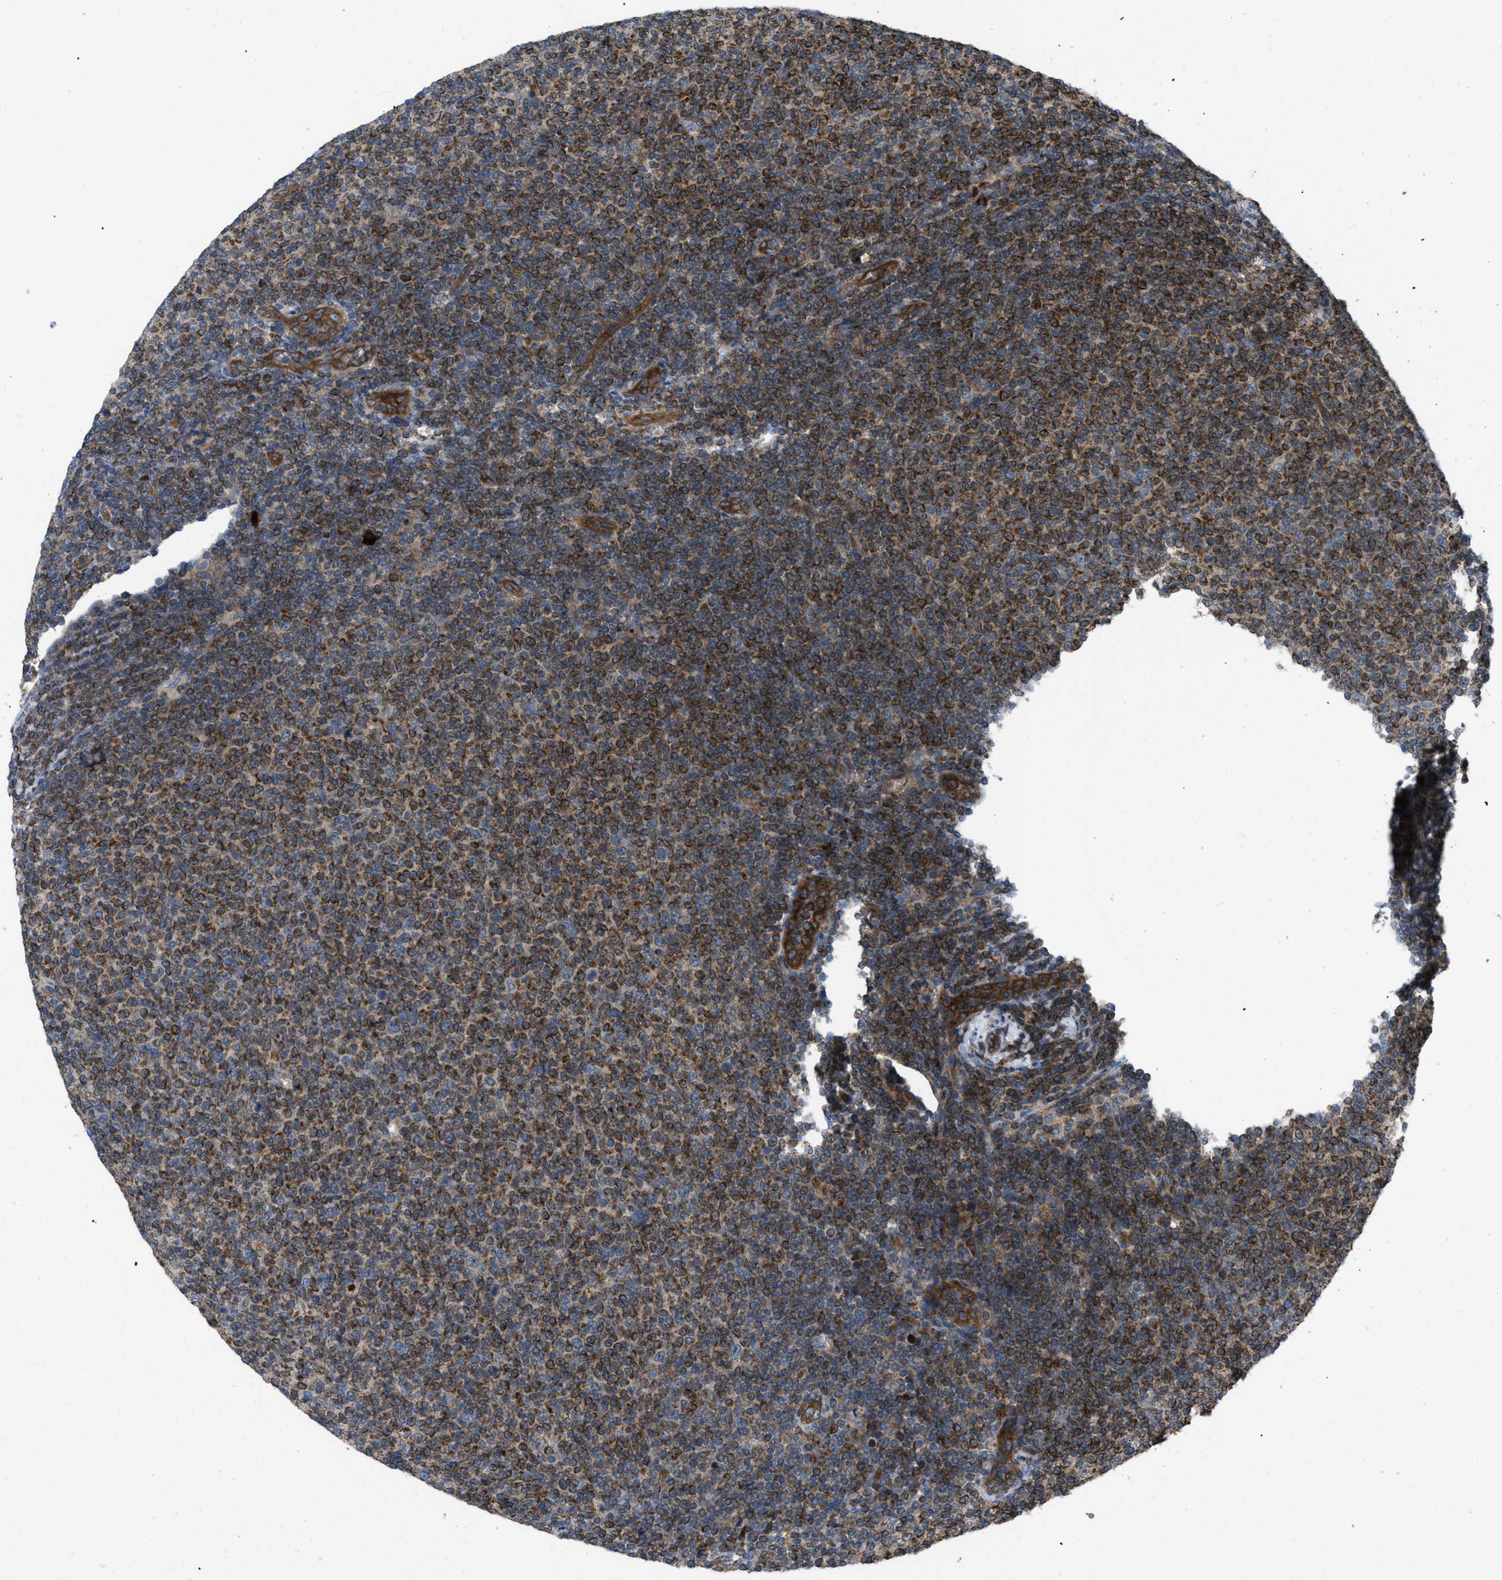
{"staining": {"intensity": "strong", "quantity": ">75%", "location": "cytoplasmic/membranous"}, "tissue": "lymphoma", "cell_type": "Tumor cells", "image_type": "cancer", "snomed": [{"axis": "morphology", "description": "Malignant lymphoma, non-Hodgkin's type, Low grade"}, {"axis": "topography", "description": "Lymph node"}], "caption": "A high-resolution micrograph shows IHC staining of malignant lymphoma, non-Hodgkin's type (low-grade), which displays strong cytoplasmic/membranous positivity in approximately >75% of tumor cells. (Brightfield microscopy of DAB IHC at high magnification).", "gene": "ATP2A3", "patient": {"sex": "male", "age": 66}}